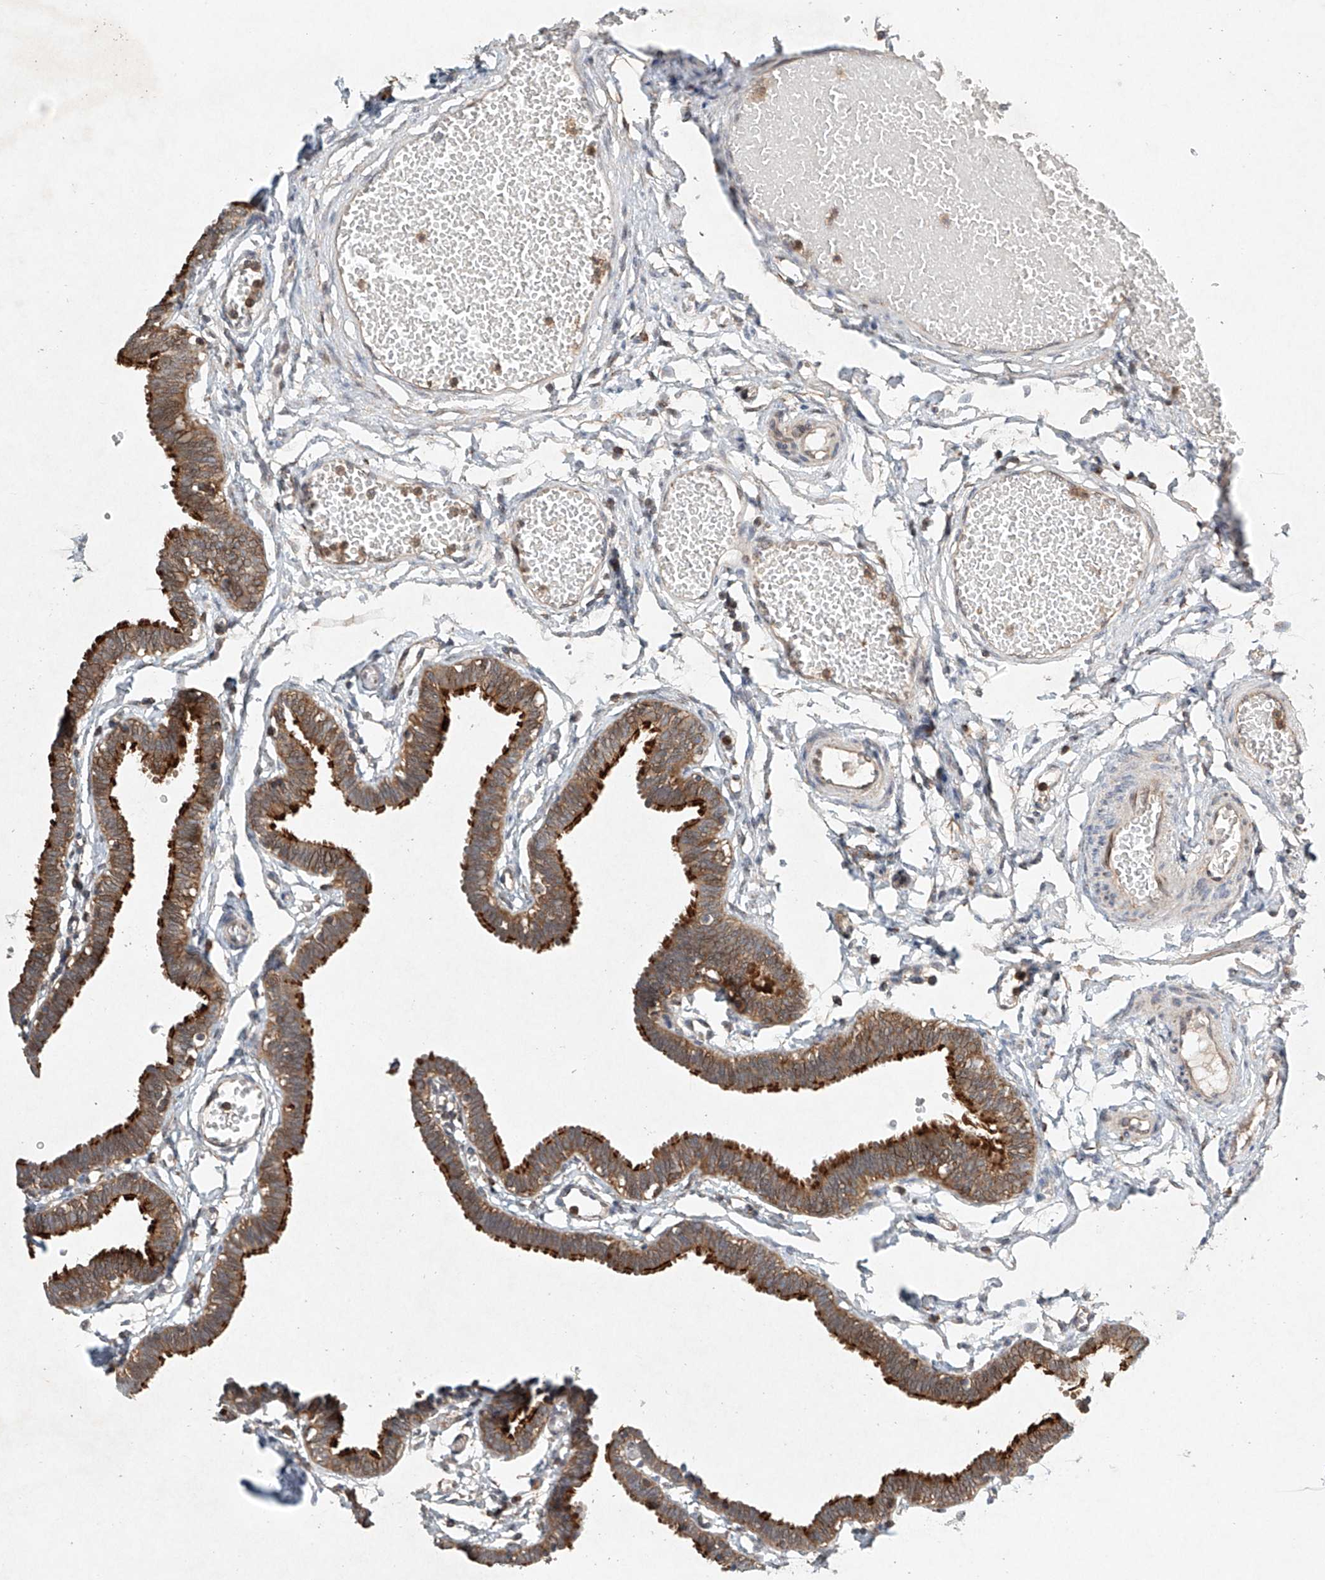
{"staining": {"intensity": "strong", "quantity": ">75%", "location": "cytoplasmic/membranous"}, "tissue": "fallopian tube", "cell_type": "Glandular cells", "image_type": "normal", "snomed": [{"axis": "morphology", "description": "Normal tissue, NOS"}, {"axis": "topography", "description": "Fallopian tube"}, {"axis": "topography", "description": "Ovary"}], "caption": "Fallopian tube stained with a protein marker displays strong staining in glandular cells.", "gene": "DCAF11", "patient": {"sex": "female", "age": 23}}